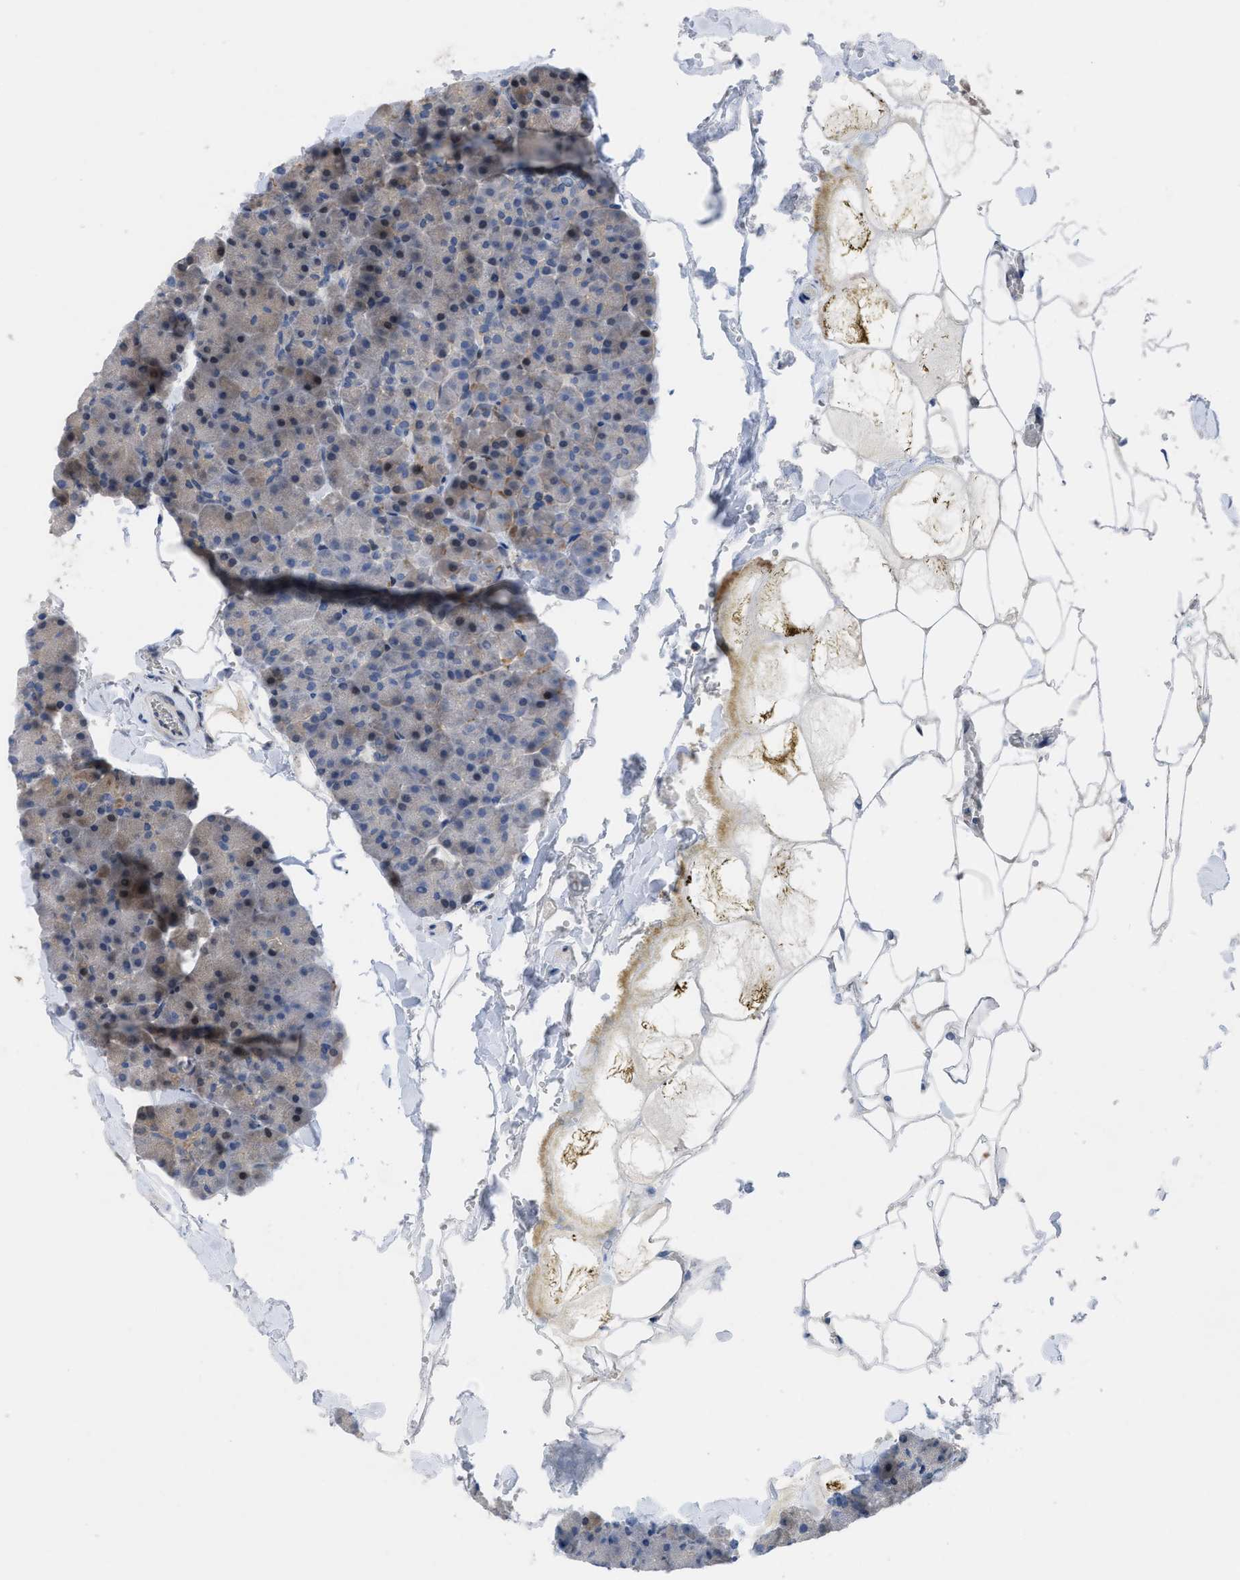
{"staining": {"intensity": "moderate", "quantity": "25%-75%", "location": "cytoplasmic/membranous"}, "tissue": "pancreas", "cell_type": "Exocrine glandular cells", "image_type": "normal", "snomed": [{"axis": "morphology", "description": "Normal tissue, NOS"}, {"axis": "topography", "description": "Pancreas"}], "caption": "Pancreas stained with DAB immunohistochemistry demonstrates medium levels of moderate cytoplasmic/membranous positivity in approximately 25%-75% of exocrine glandular cells.", "gene": "IL17RE", "patient": {"sex": "male", "age": 35}}